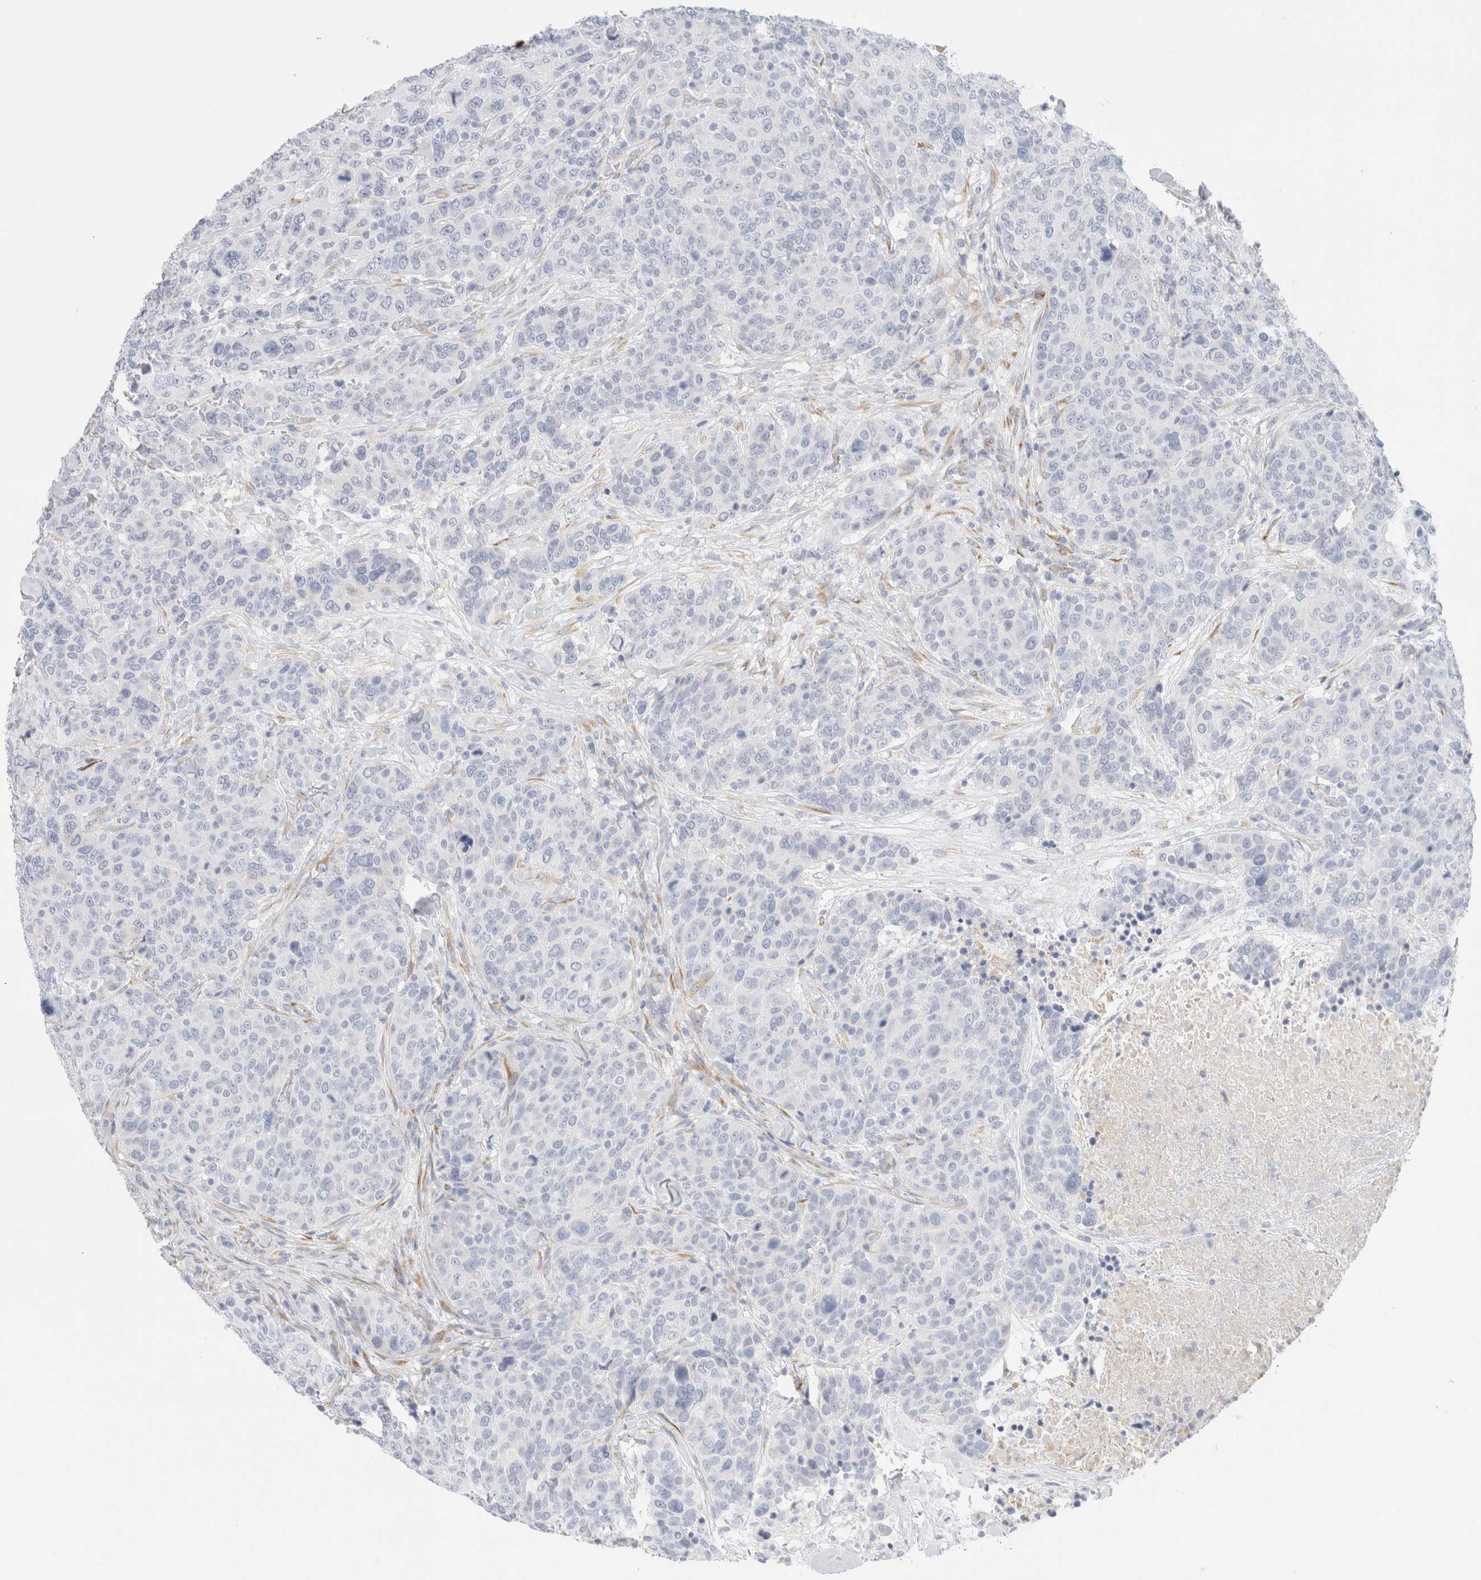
{"staining": {"intensity": "negative", "quantity": "none", "location": "none"}, "tissue": "breast cancer", "cell_type": "Tumor cells", "image_type": "cancer", "snomed": [{"axis": "morphology", "description": "Duct carcinoma"}, {"axis": "topography", "description": "Breast"}], "caption": "Human breast cancer (intraductal carcinoma) stained for a protein using immunohistochemistry (IHC) exhibits no expression in tumor cells.", "gene": "RTN4", "patient": {"sex": "female", "age": 37}}